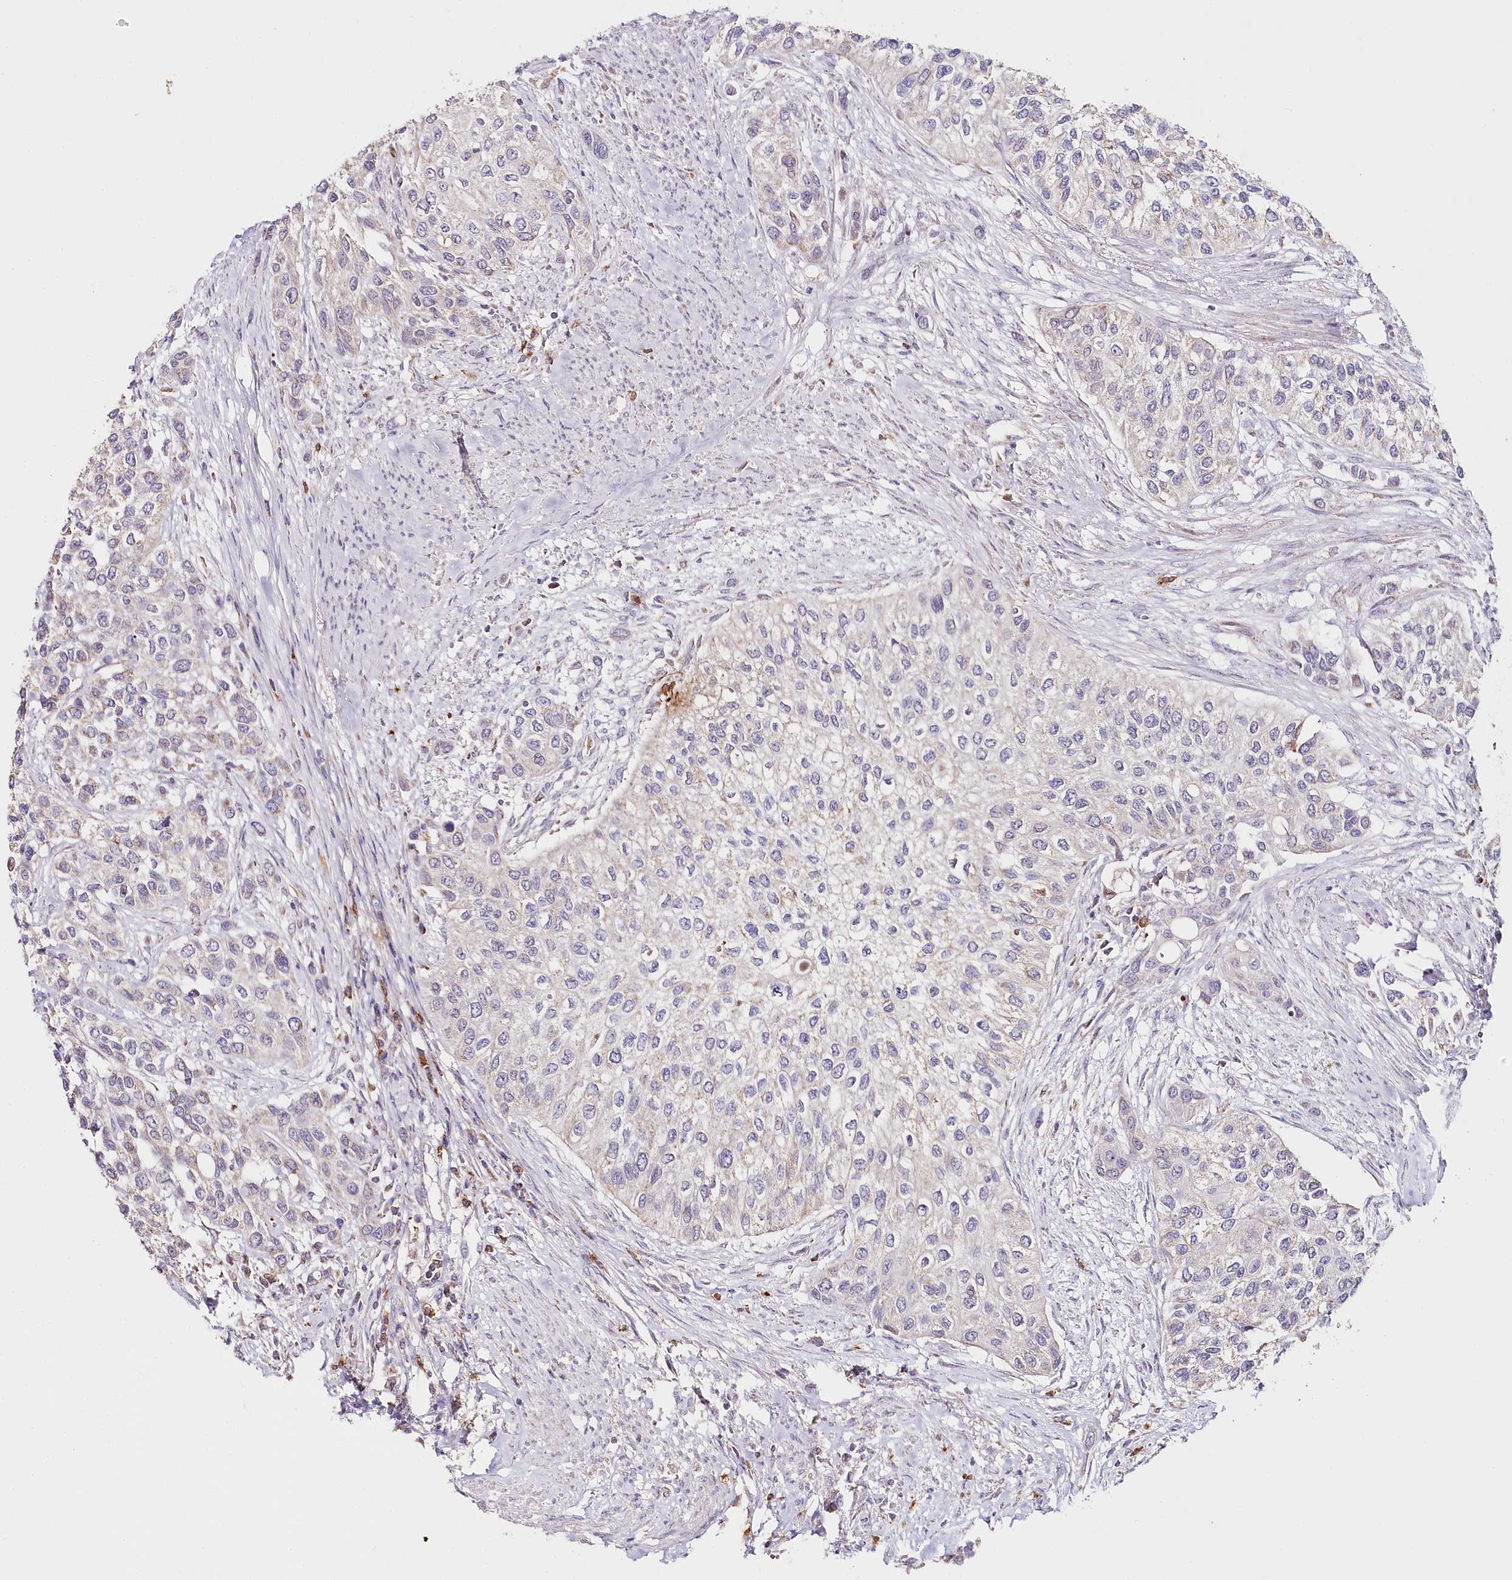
{"staining": {"intensity": "negative", "quantity": "none", "location": "none"}, "tissue": "urothelial cancer", "cell_type": "Tumor cells", "image_type": "cancer", "snomed": [{"axis": "morphology", "description": "Normal tissue, NOS"}, {"axis": "morphology", "description": "Urothelial carcinoma, High grade"}, {"axis": "topography", "description": "Vascular tissue"}, {"axis": "topography", "description": "Urinary bladder"}], "caption": "Tumor cells are negative for protein expression in human high-grade urothelial carcinoma. (Immunohistochemistry (ihc), brightfield microscopy, high magnification).", "gene": "MMP25", "patient": {"sex": "female", "age": 56}}